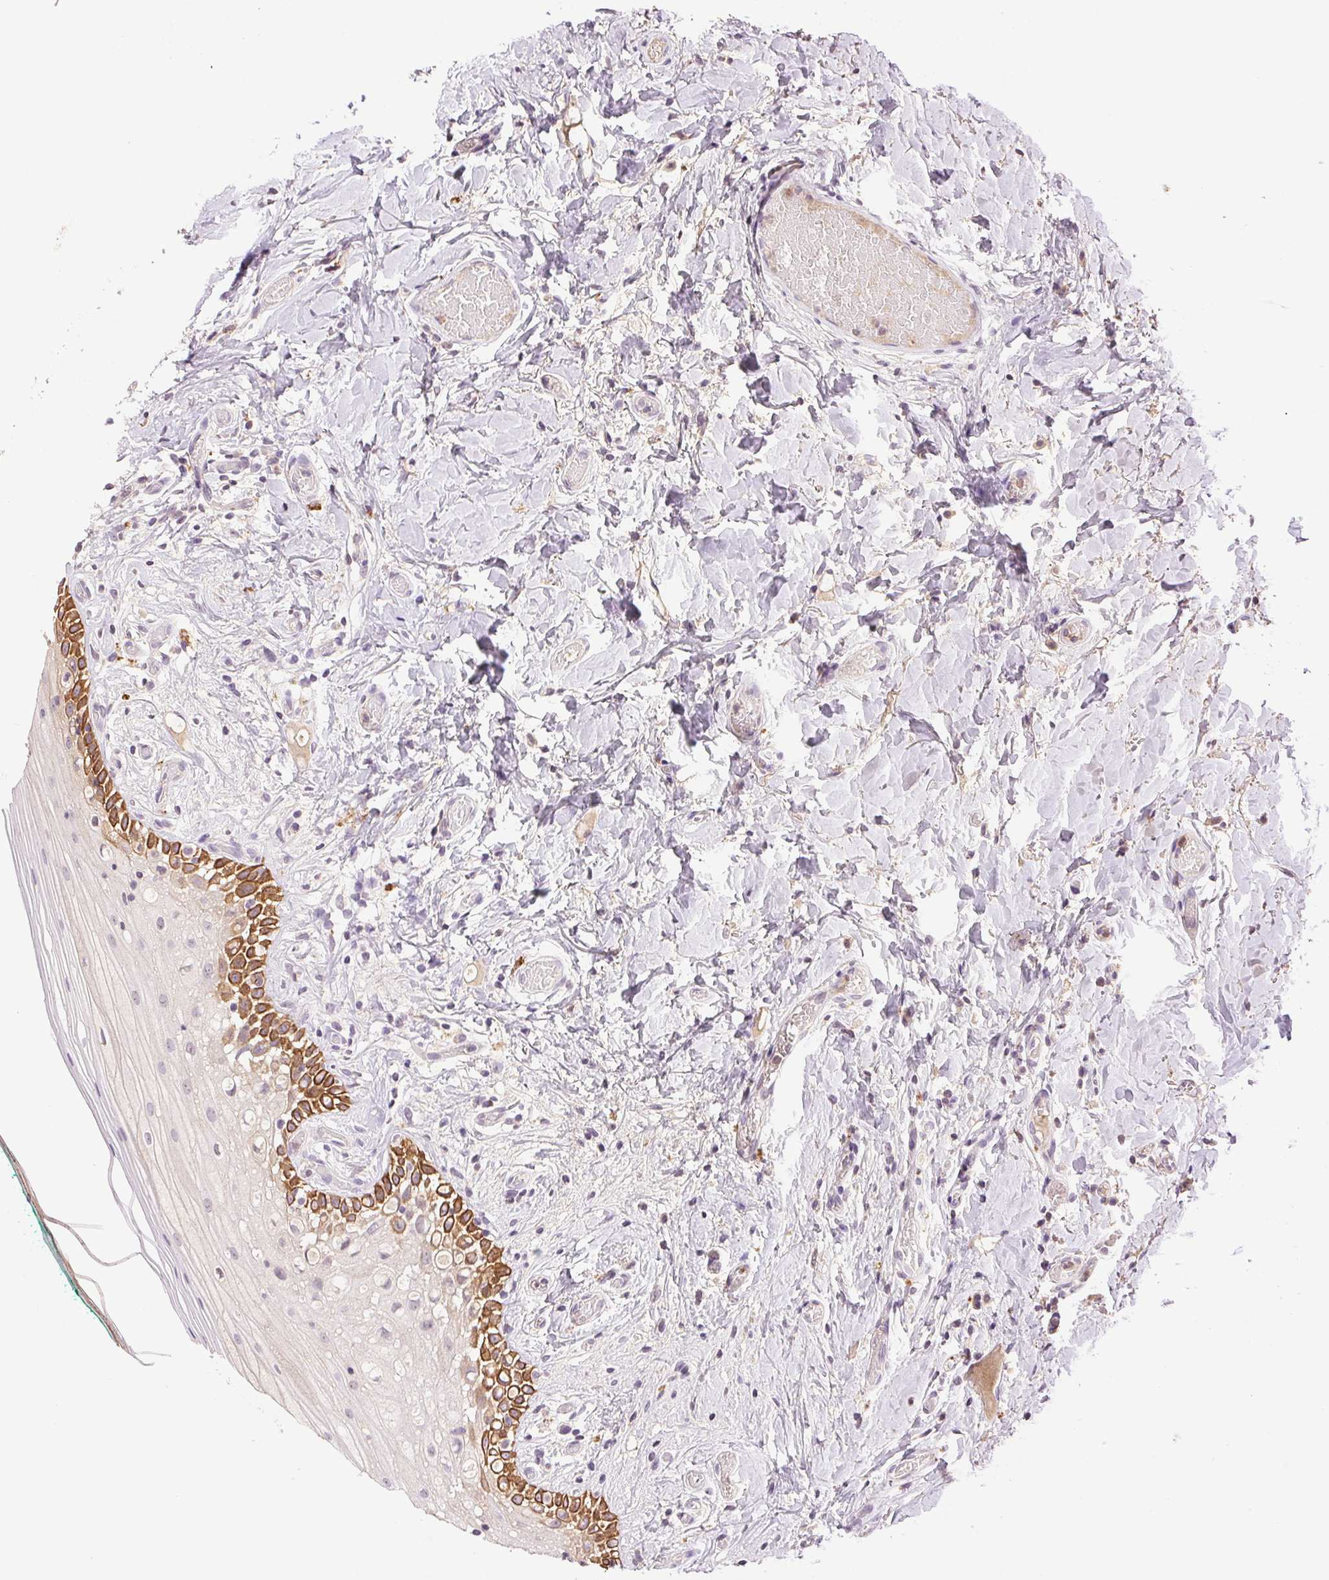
{"staining": {"intensity": "moderate", "quantity": "25%-75%", "location": "cytoplasmic/membranous"}, "tissue": "oral mucosa", "cell_type": "Squamous epithelial cells", "image_type": "normal", "snomed": [{"axis": "morphology", "description": "Normal tissue, NOS"}, {"axis": "topography", "description": "Oral tissue"}], "caption": "A micrograph of oral mucosa stained for a protein shows moderate cytoplasmic/membranous brown staining in squamous epithelial cells. (brown staining indicates protein expression, while blue staining denotes nuclei).", "gene": "TMEM253", "patient": {"sex": "female", "age": 83}}